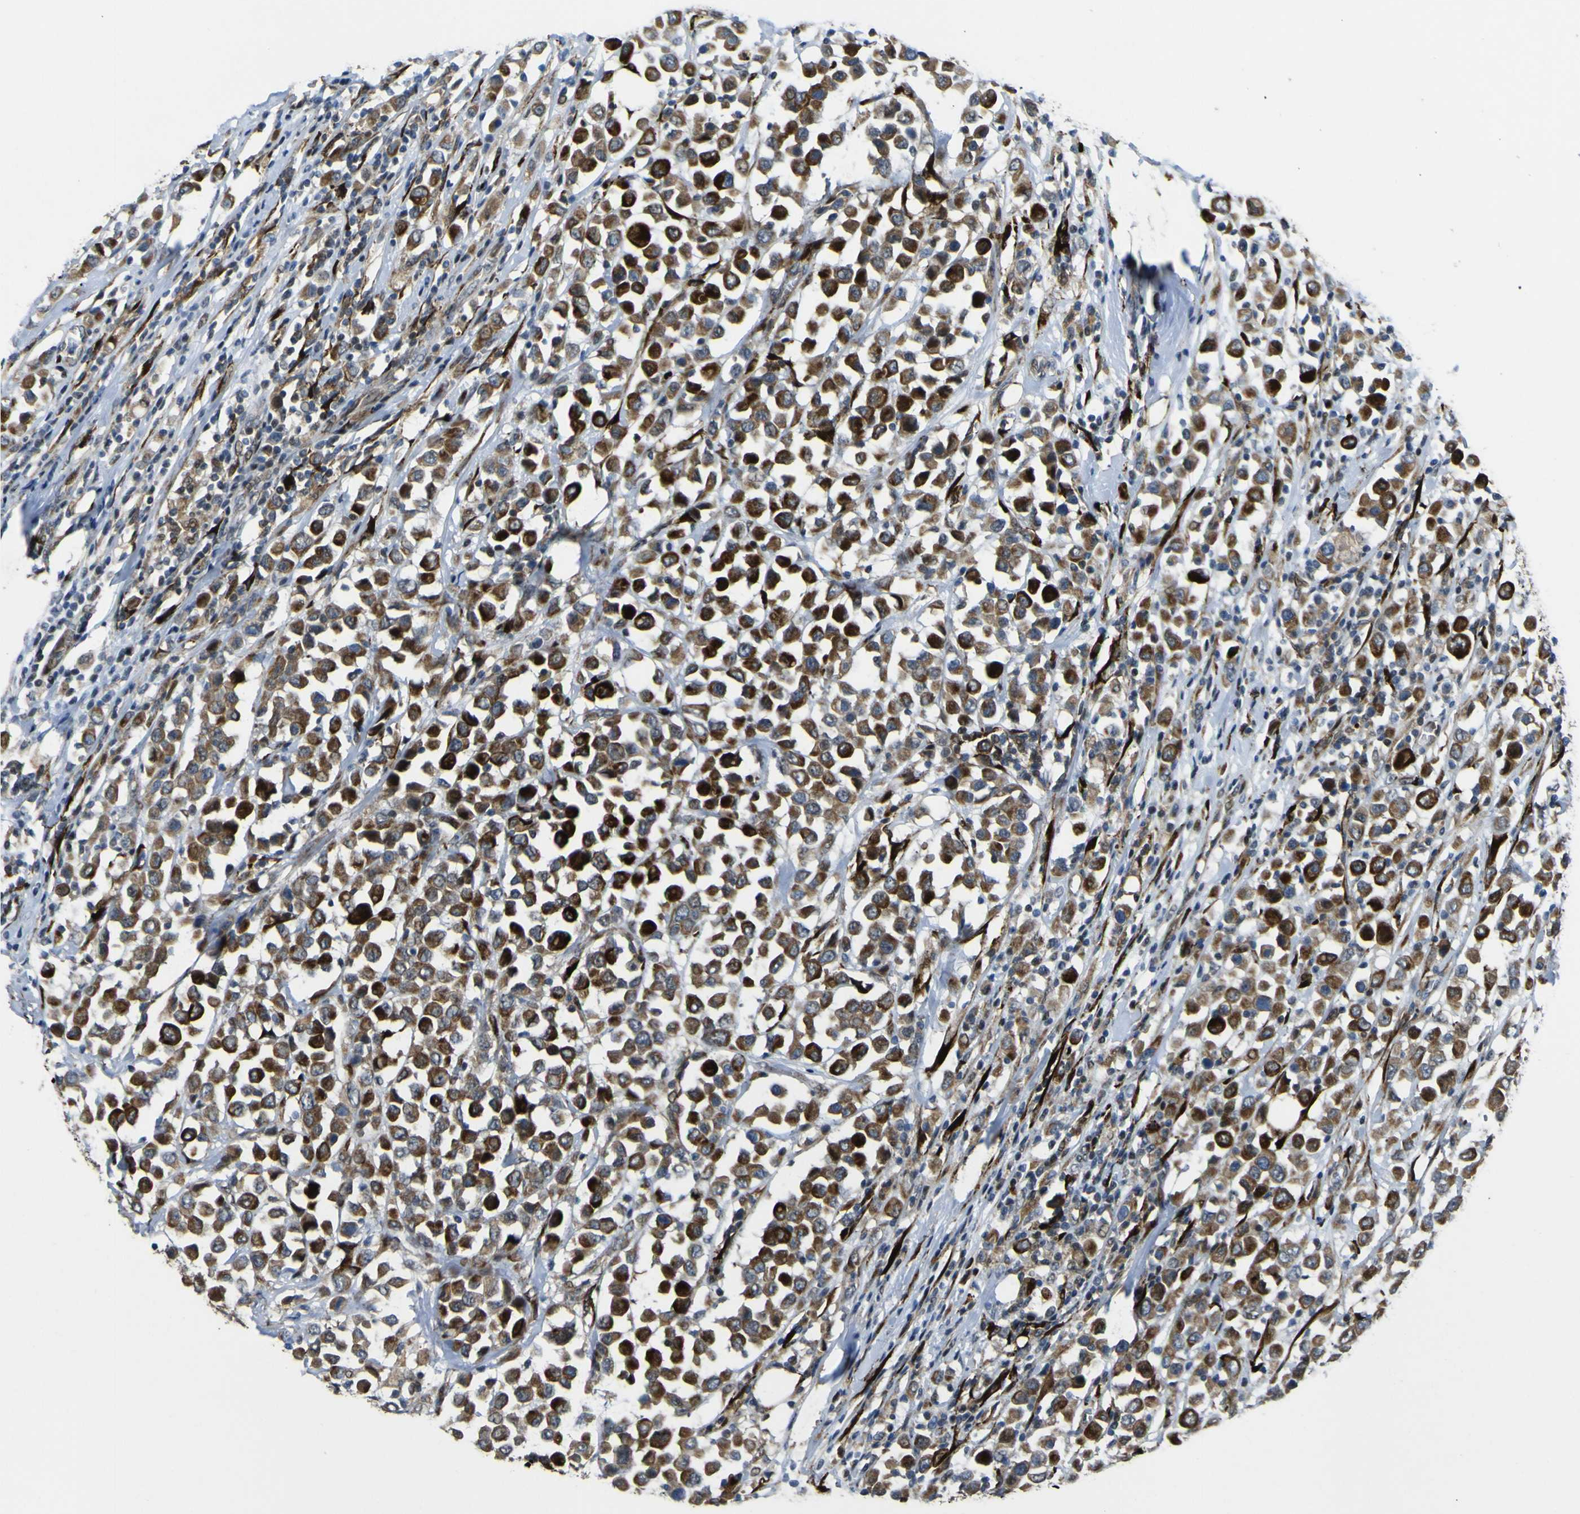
{"staining": {"intensity": "strong", "quantity": ">75%", "location": "cytoplasmic/membranous"}, "tissue": "breast cancer", "cell_type": "Tumor cells", "image_type": "cancer", "snomed": [{"axis": "morphology", "description": "Duct carcinoma"}, {"axis": "topography", "description": "Breast"}], "caption": "Strong cytoplasmic/membranous positivity is seen in approximately >75% of tumor cells in breast invasive ductal carcinoma. The protein is shown in brown color, while the nuclei are stained blue.", "gene": "LBHD1", "patient": {"sex": "female", "age": 61}}